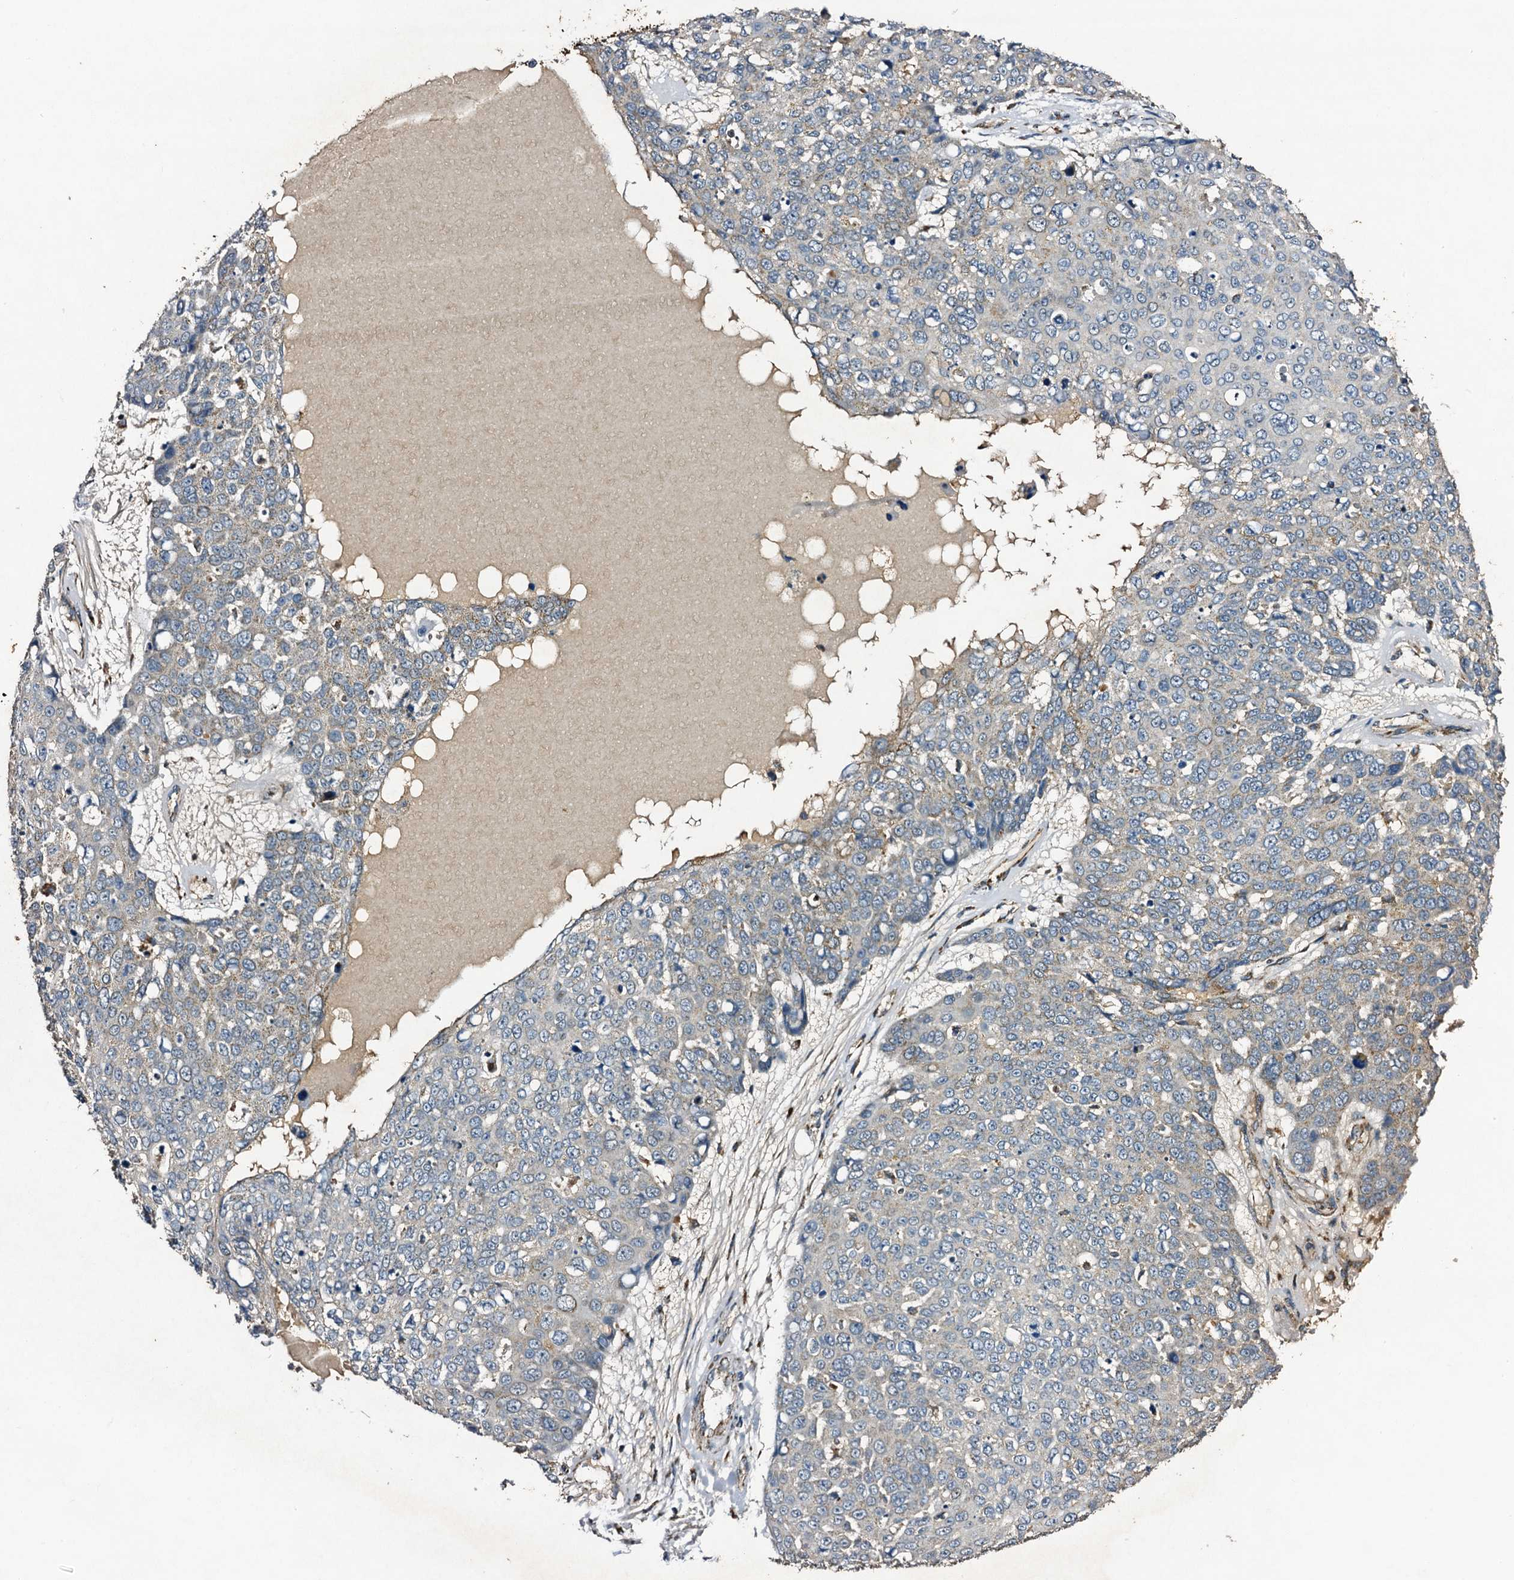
{"staining": {"intensity": "weak", "quantity": "<25%", "location": "cytoplasmic/membranous"}, "tissue": "skin cancer", "cell_type": "Tumor cells", "image_type": "cancer", "snomed": [{"axis": "morphology", "description": "Squamous cell carcinoma, NOS"}, {"axis": "topography", "description": "Skin"}], "caption": "A high-resolution photomicrograph shows IHC staining of skin cancer (squamous cell carcinoma), which exhibits no significant staining in tumor cells.", "gene": "NDUFA13", "patient": {"sex": "male", "age": 71}}